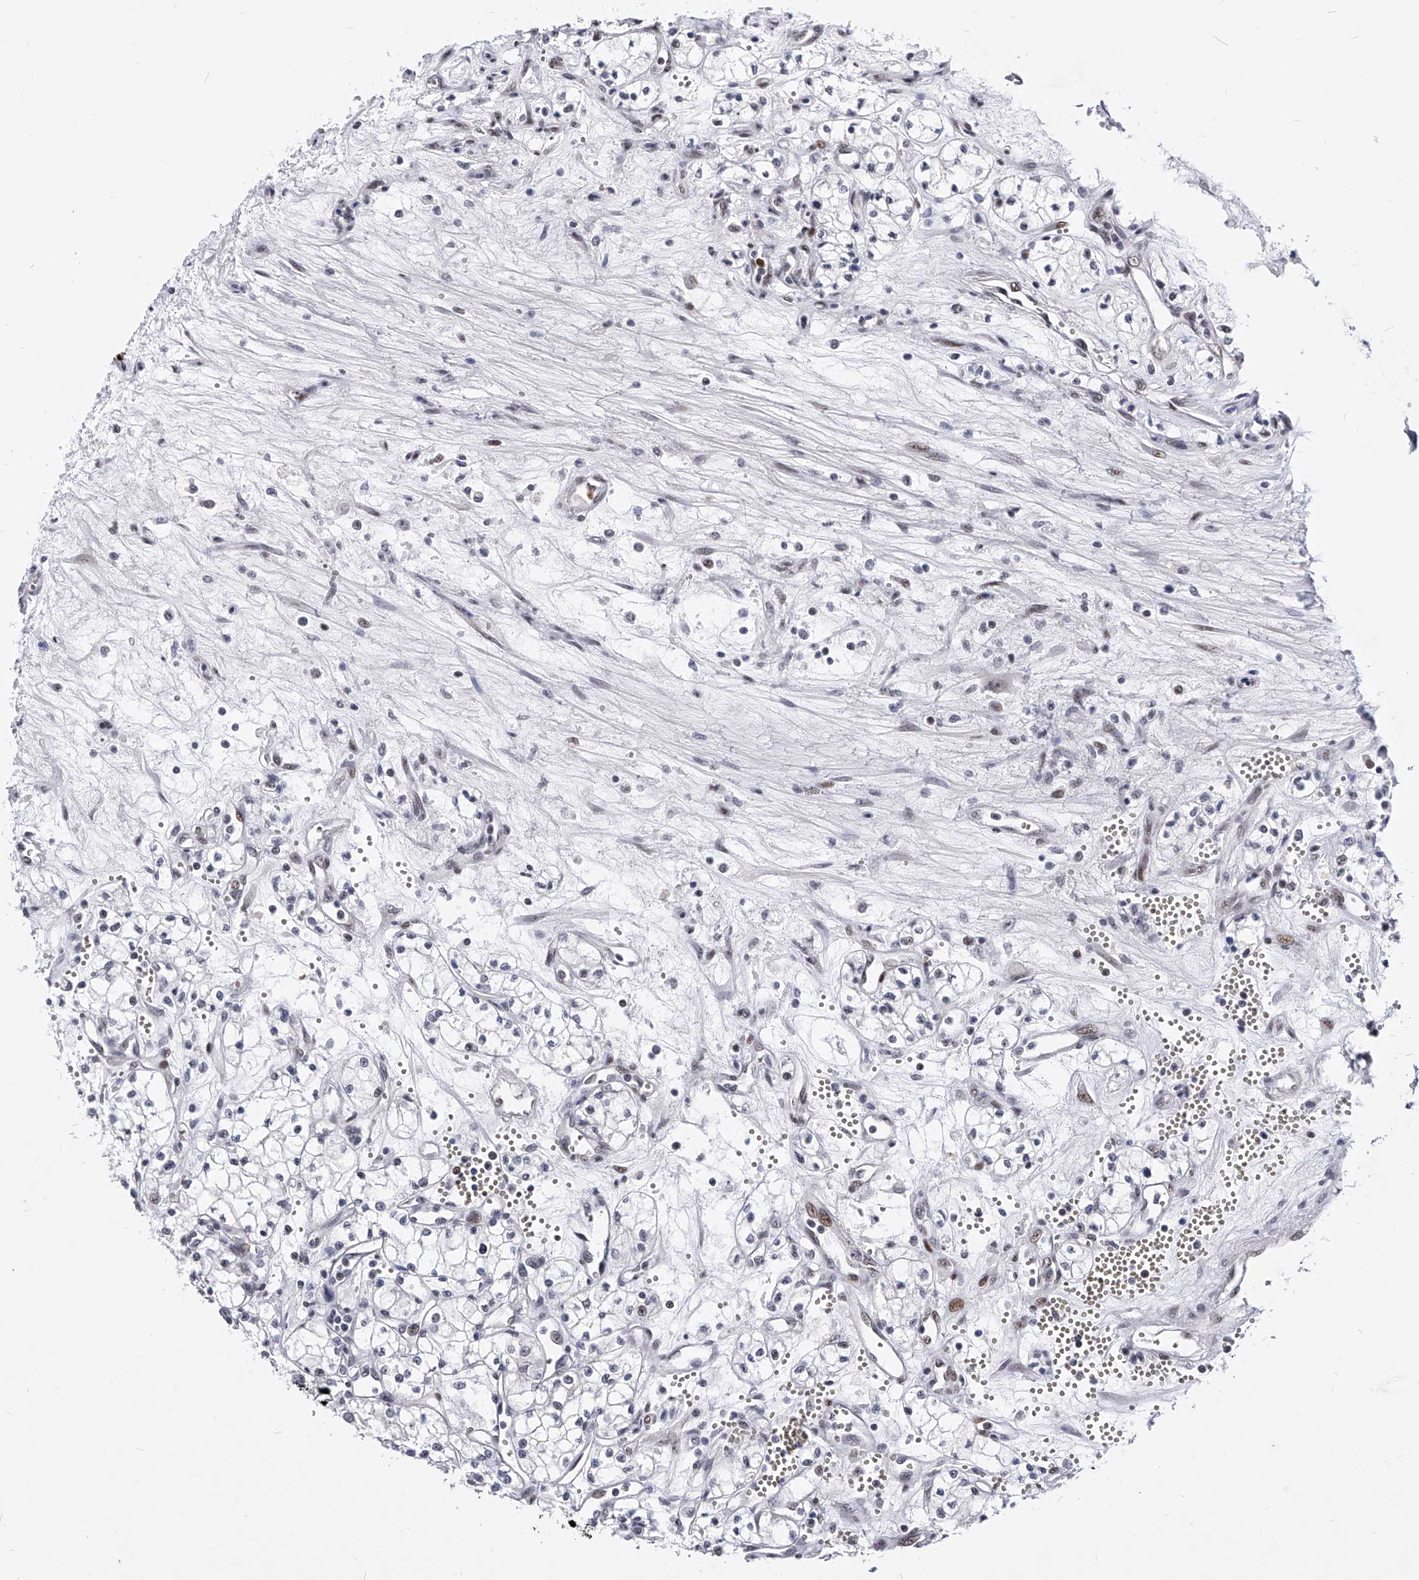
{"staining": {"intensity": "negative", "quantity": "none", "location": "none"}, "tissue": "renal cancer", "cell_type": "Tumor cells", "image_type": "cancer", "snomed": [{"axis": "morphology", "description": "Adenocarcinoma, NOS"}, {"axis": "topography", "description": "Kidney"}], "caption": "The photomicrograph demonstrates no significant staining in tumor cells of renal cancer (adenocarcinoma). (DAB (3,3'-diaminobenzidine) immunohistochemistry with hematoxylin counter stain).", "gene": "TESK2", "patient": {"sex": "male", "age": 59}}